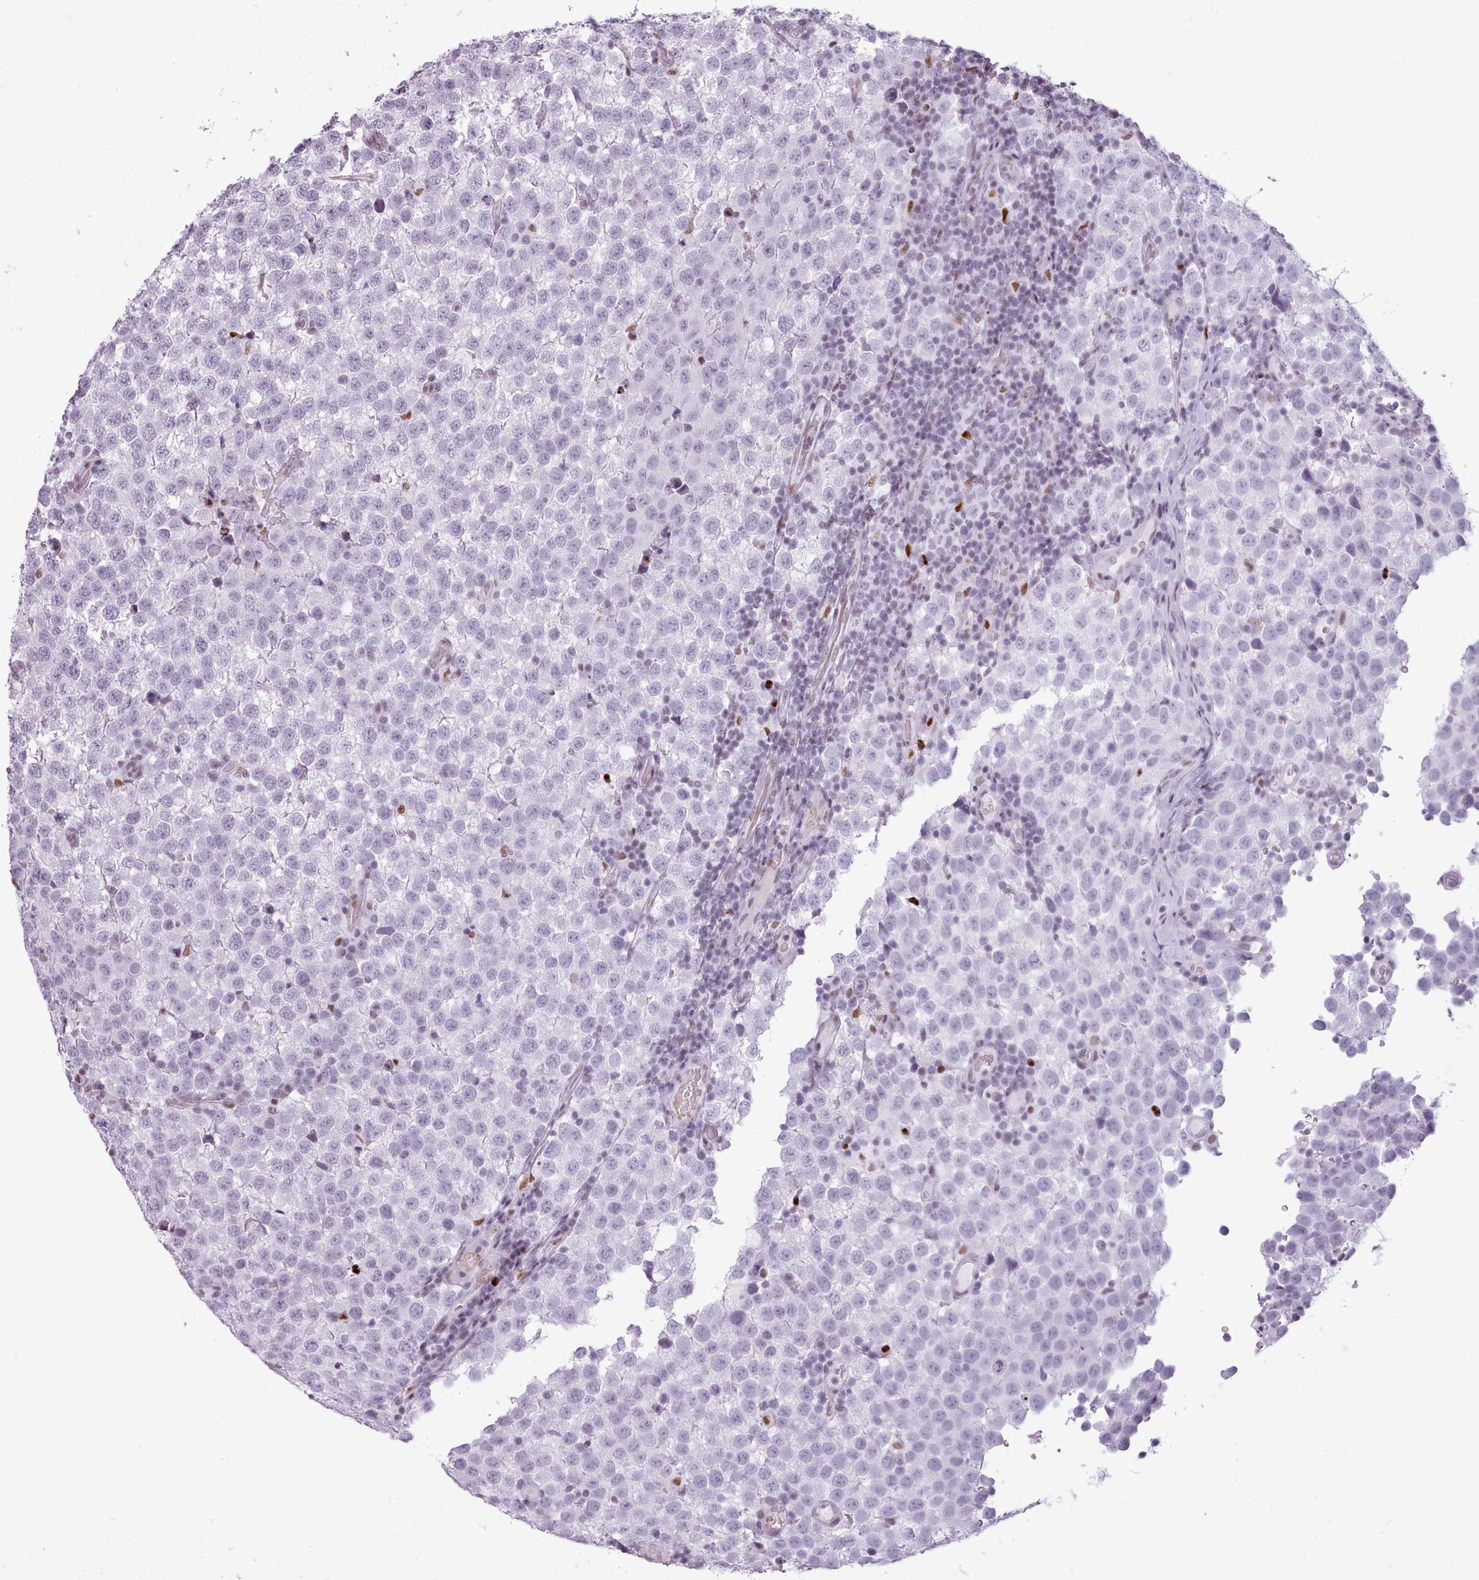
{"staining": {"intensity": "negative", "quantity": "none", "location": "none"}, "tissue": "testis cancer", "cell_type": "Tumor cells", "image_type": "cancer", "snomed": [{"axis": "morphology", "description": "Seminoma, NOS"}, {"axis": "topography", "description": "Testis"}], "caption": "The photomicrograph shows no significant expression in tumor cells of testis seminoma.", "gene": "SRSF4", "patient": {"sex": "male", "age": 34}}